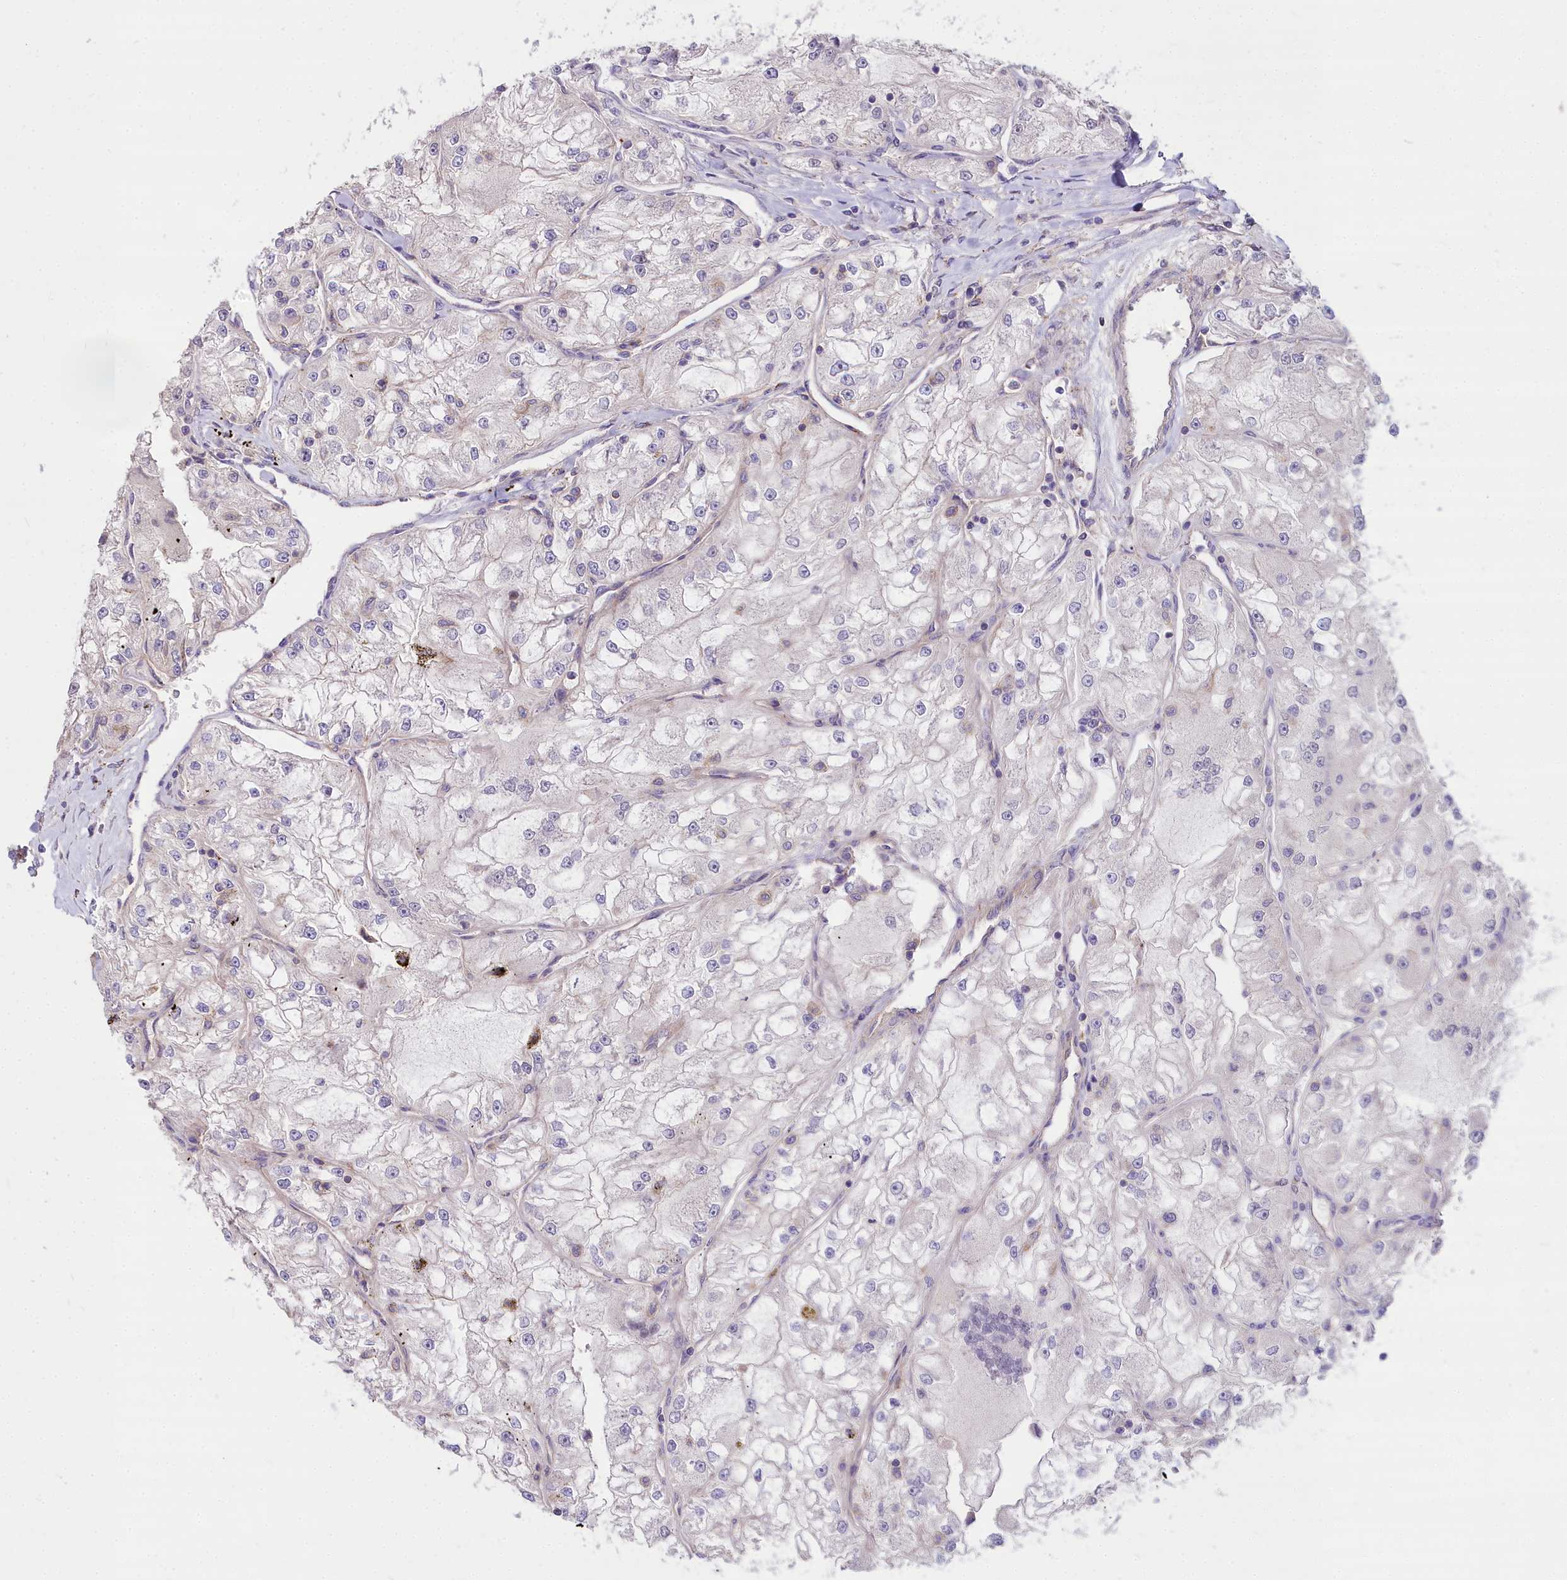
{"staining": {"intensity": "negative", "quantity": "none", "location": "none"}, "tissue": "renal cancer", "cell_type": "Tumor cells", "image_type": "cancer", "snomed": [{"axis": "morphology", "description": "Adenocarcinoma, NOS"}, {"axis": "topography", "description": "Kidney"}], "caption": "The immunohistochemistry (IHC) photomicrograph has no significant positivity in tumor cells of renal cancer tissue.", "gene": "FRMPD1", "patient": {"sex": "female", "age": 72}}